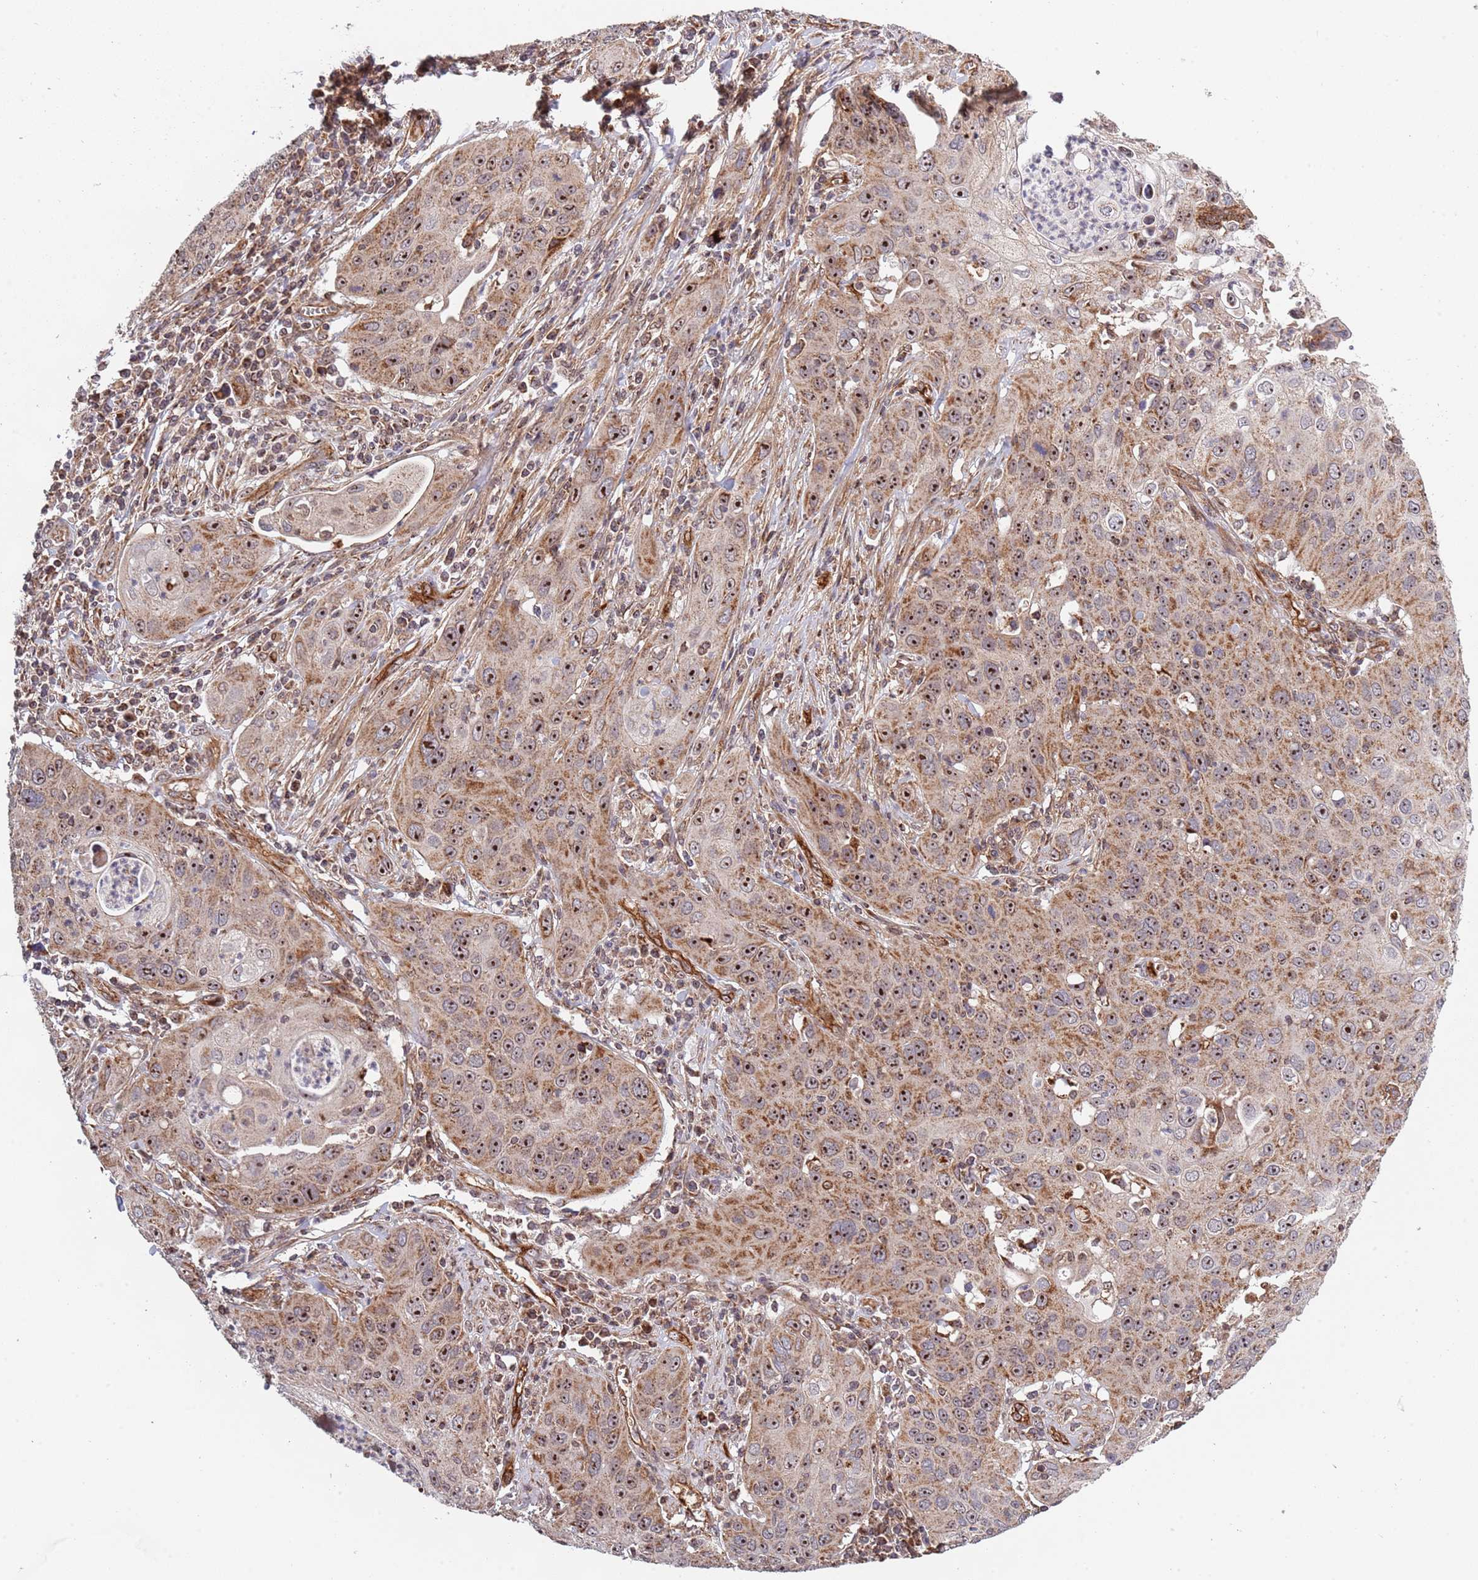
{"staining": {"intensity": "moderate", "quantity": ">75%", "location": "cytoplasmic/membranous,nuclear"}, "tissue": "cervical cancer", "cell_type": "Tumor cells", "image_type": "cancer", "snomed": [{"axis": "morphology", "description": "Squamous cell carcinoma, NOS"}, {"axis": "topography", "description": "Cervix"}], "caption": "Immunohistochemistry (IHC) photomicrograph of neoplastic tissue: human squamous cell carcinoma (cervical) stained using immunohistochemistry exhibits medium levels of moderate protein expression localized specifically in the cytoplasmic/membranous and nuclear of tumor cells, appearing as a cytoplasmic/membranous and nuclear brown color.", "gene": "DCHS1", "patient": {"sex": "female", "age": 36}}